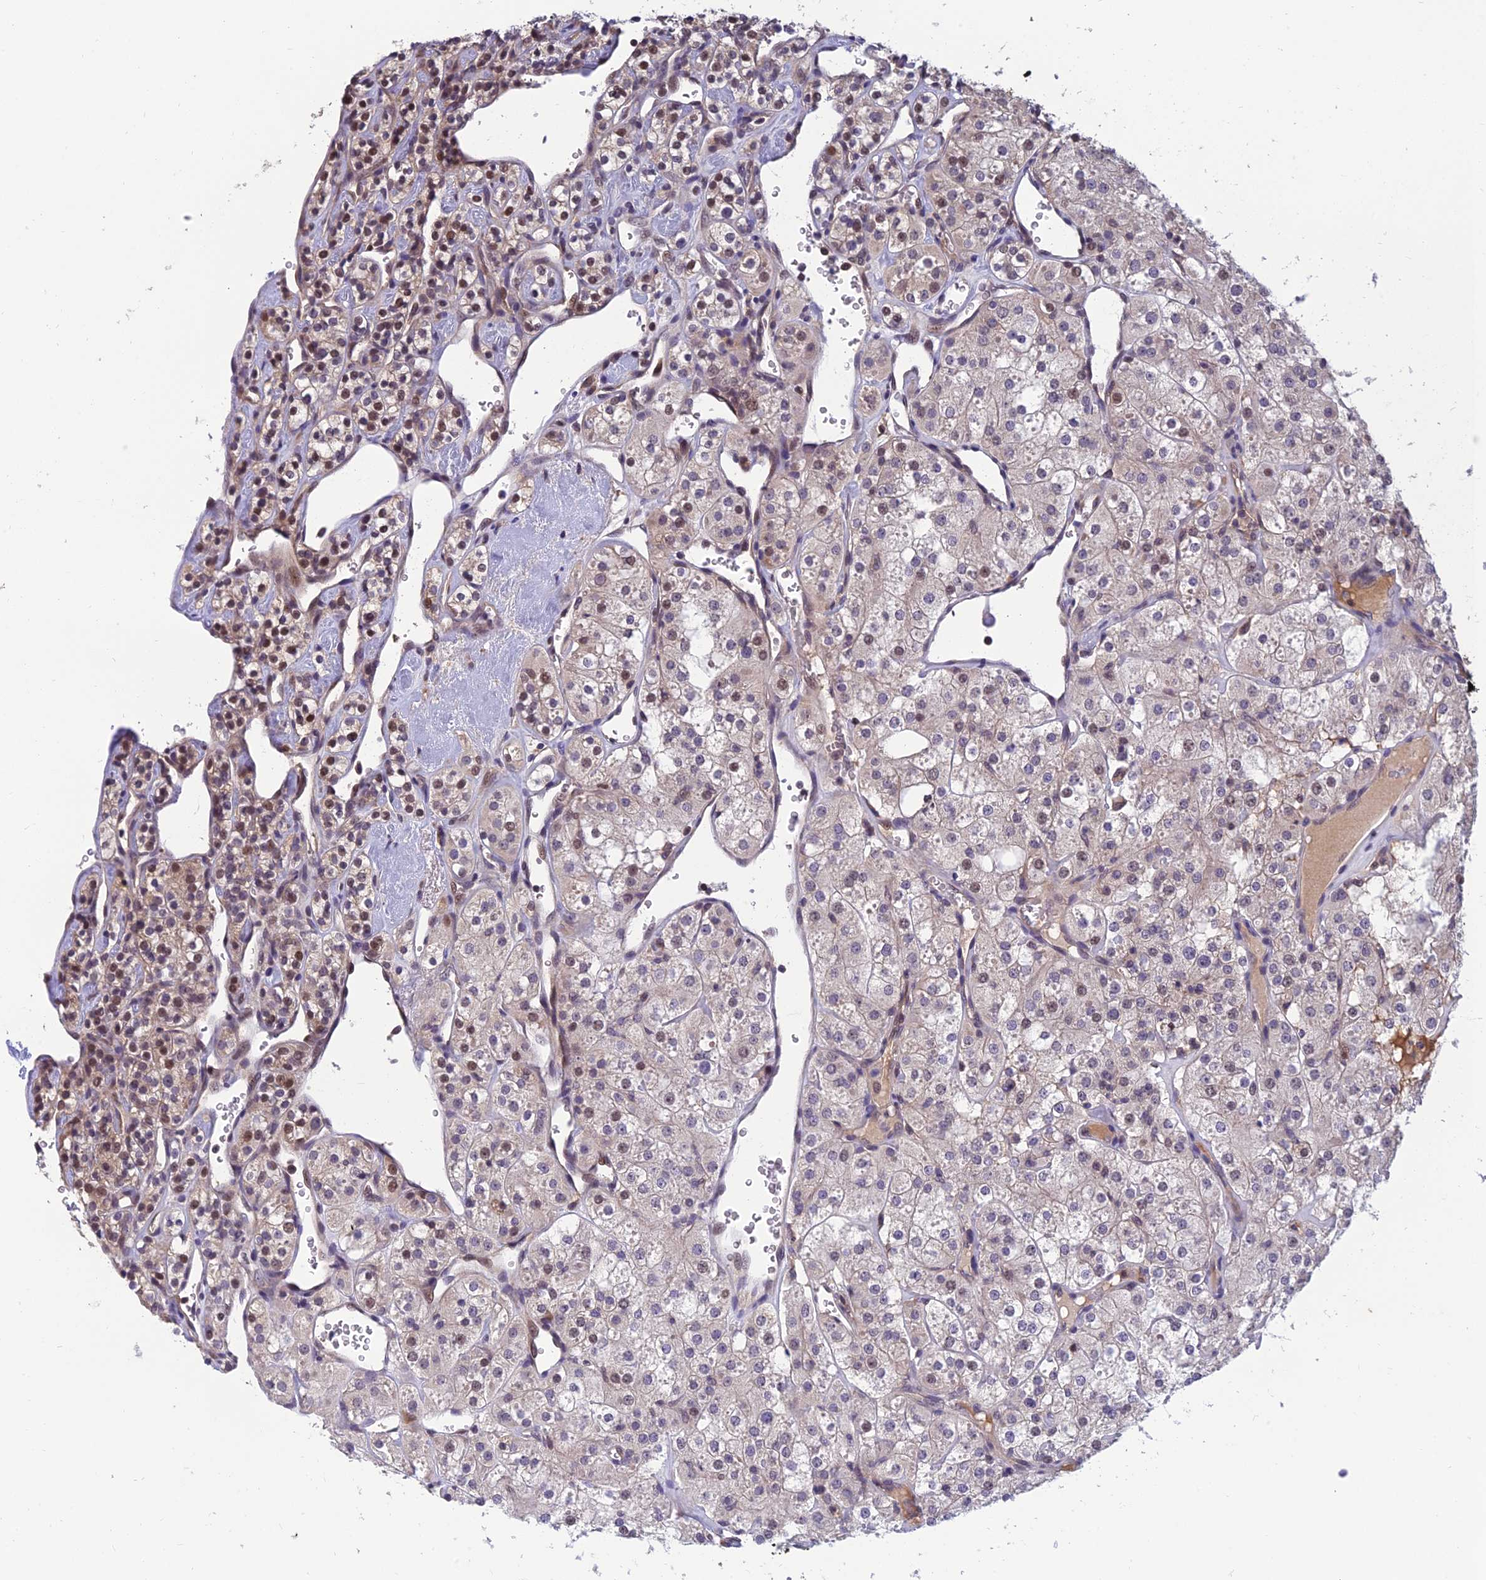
{"staining": {"intensity": "weak", "quantity": "<25%", "location": "nuclear"}, "tissue": "renal cancer", "cell_type": "Tumor cells", "image_type": "cancer", "snomed": [{"axis": "morphology", "description": "Adenocarcinoma, NOS"}, {"axis": "topography", "description": "Kidney"}], "caption": "A photomicrograph of adenocarcinoma (renal) stained for a protein reveals no brown staining in tumor cells.", "gene": "GRWD1", "patient": {"sex": "male", "age": 77}}